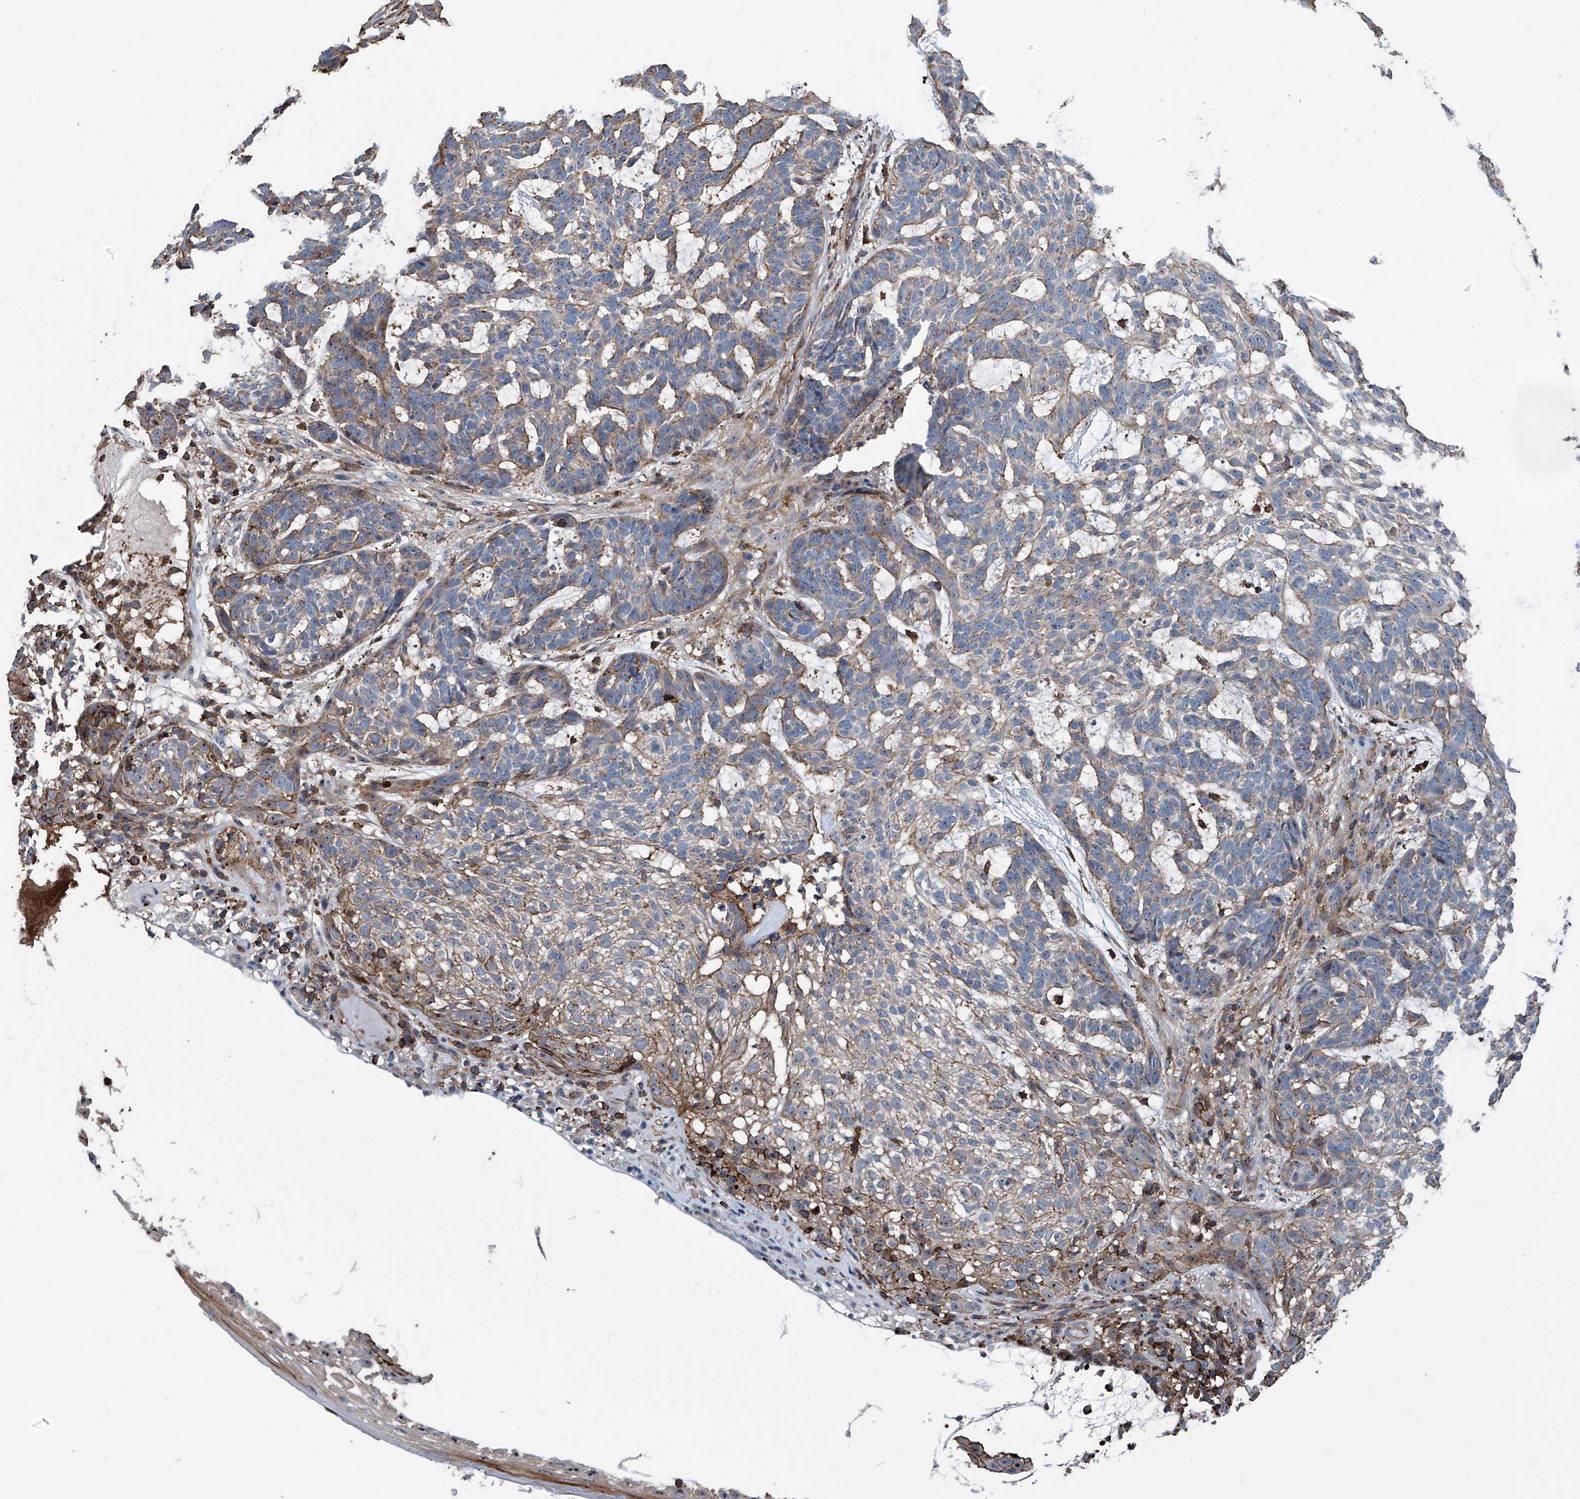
{"staining": {"intensity": "moderate", "quantity": "<25%", "location": "cytoplasmic/membranous"}, "tissue": "skin cancer", "cell_type": "Tumor cells", "image_type": "cancer", "snomed": [{"axis": "morphology", "description": "Basal cell carcinoma"}, {"axis": "topography", "description": "Skin"}], "caption": "Immunohistochemistry (IHC) image of human basal cell carcinoma (skin) stained for a protein (brown), which shows low levels of moderate cytoplasmic/membranous expression in about <25% of tumor cells.", "gene": "ZNF484", "patient": {"sex": "male", "age": 85}}